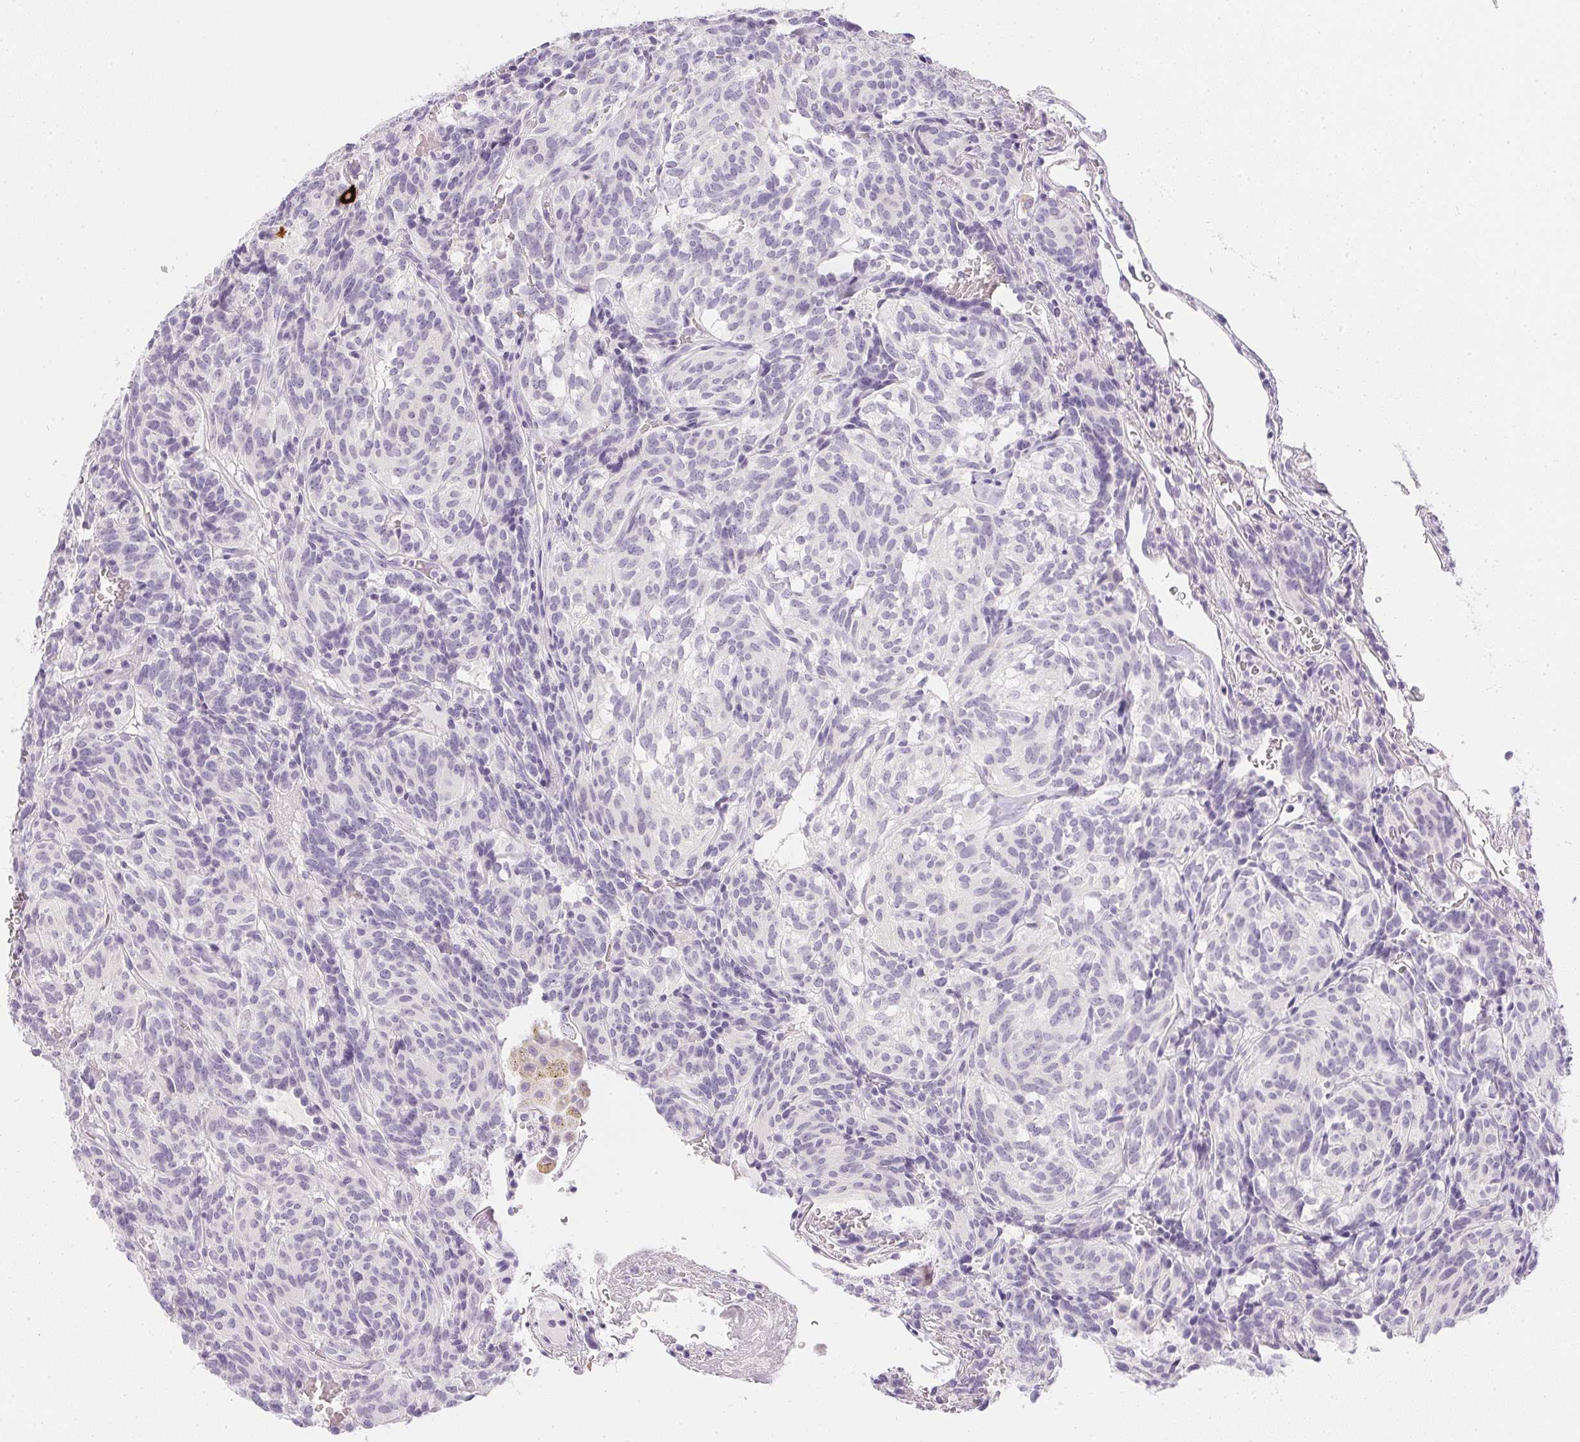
{"staining": {"intensity": "negative", "quantity": "none", "location": "none"}, "tissue": "carcinoid", "cell_type": "Tumor cells", "image_type": "cancer", "snomed": [{"axis": "morphology", "description": "Carcinoid, malignant, NOS"}, {"axis": "topography", "description": "Lung"}], "caption": "Tumor cells show no significant positivity in carcinoid.", "gene": "PPY", "patient": {"sex": "female", "age": 61}}